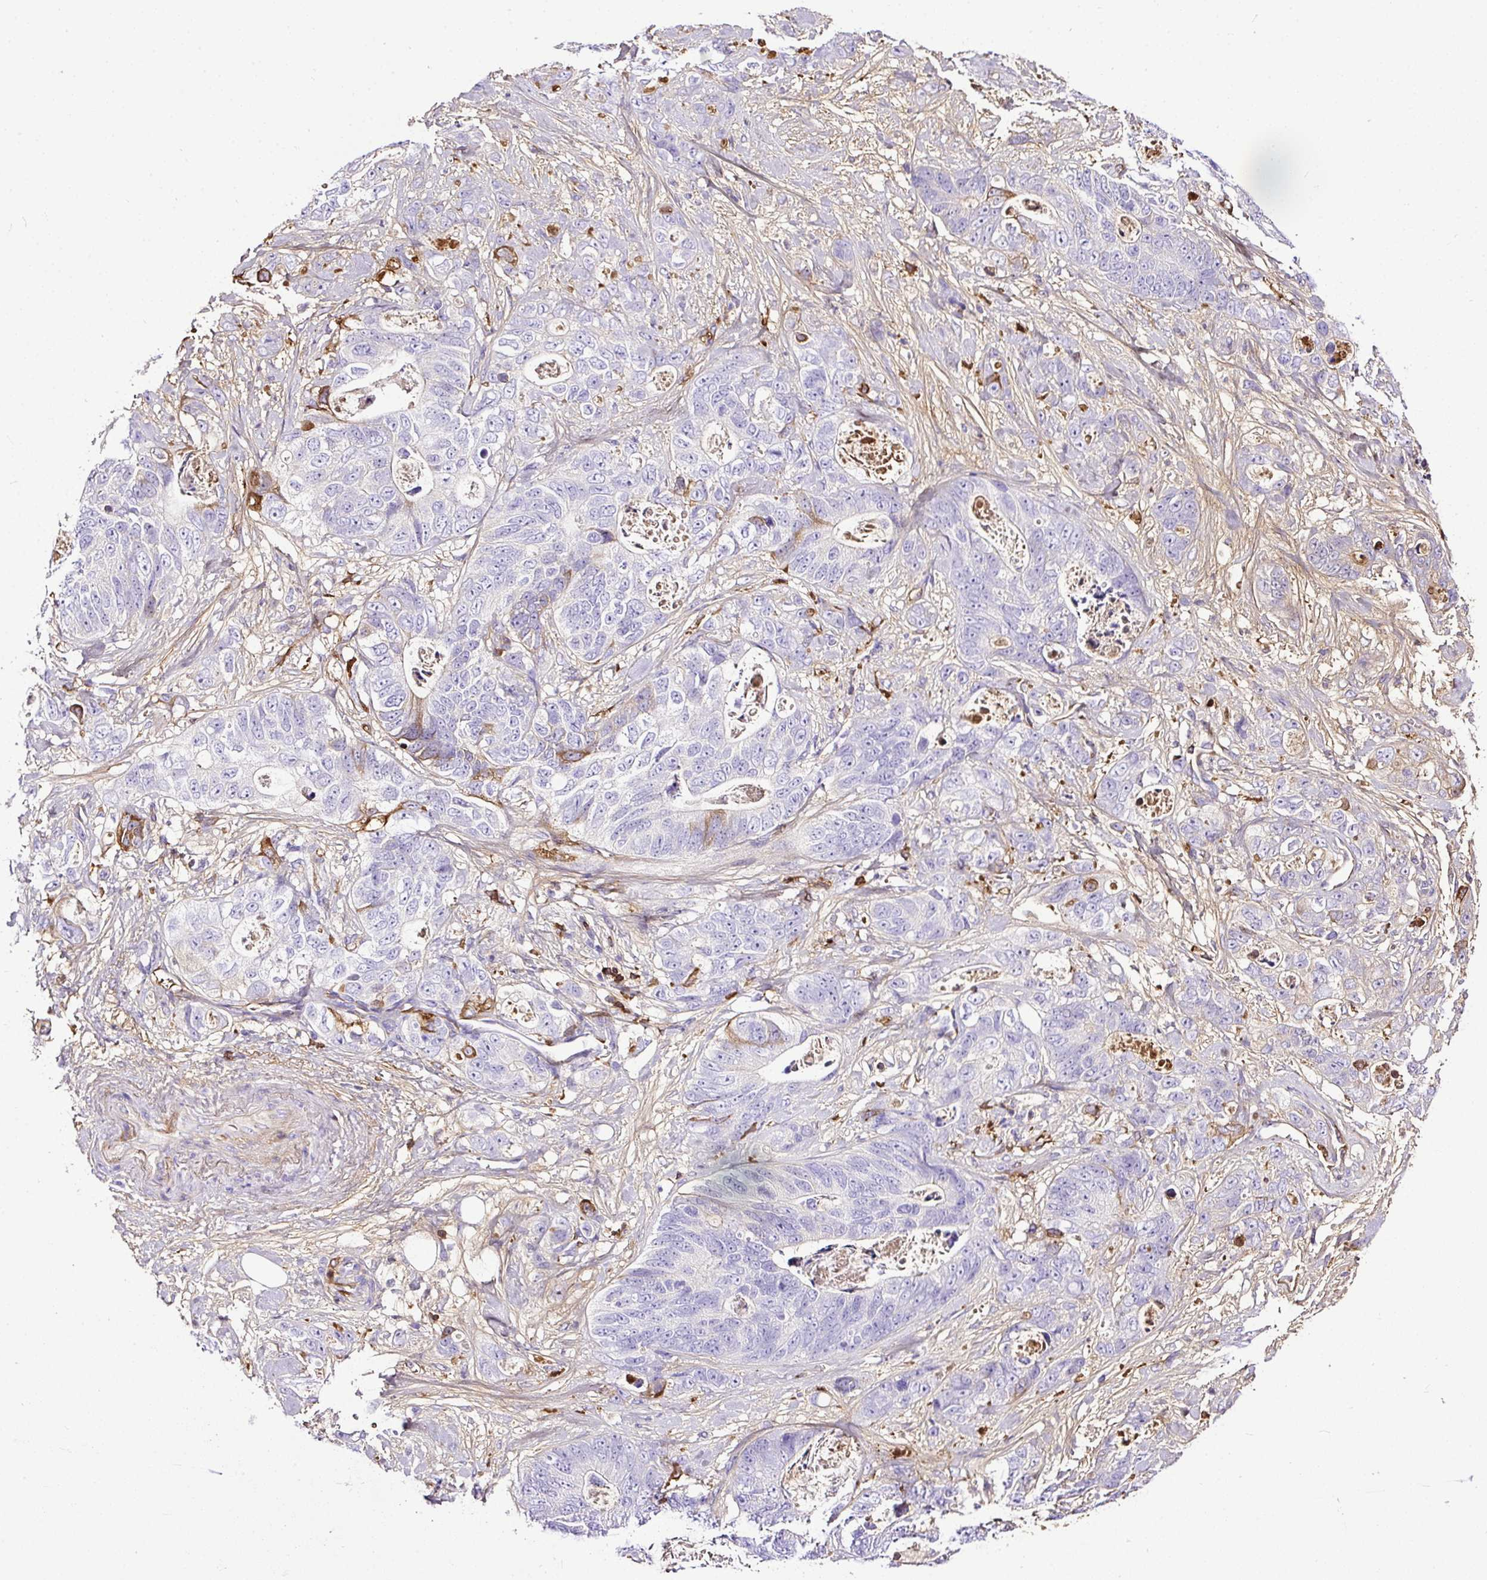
{"staining": {"intensity": "negative", "quantity": "none", "location": "none"}, "tissue": "stomach cancer", "cell_type": "Tumor cells", "image_type": "cancer", "snomed": [{"axis": "morphology", "description": "Normal tissue, NOS"}, {"axis": "morphology", "description": "Adenocarcinoma, NOS"}, {"axis": "topography", "description": "Stomach"}], "caption": "A high-resolution histopathology image shows immunohistochemistry (IHC) staining of stomach cancer (adenocarcinoma), which demonstrates no significant expression in tumor cells.", "gene": "CLEC3B", "patient": {"sex": "female", "age": 89}}